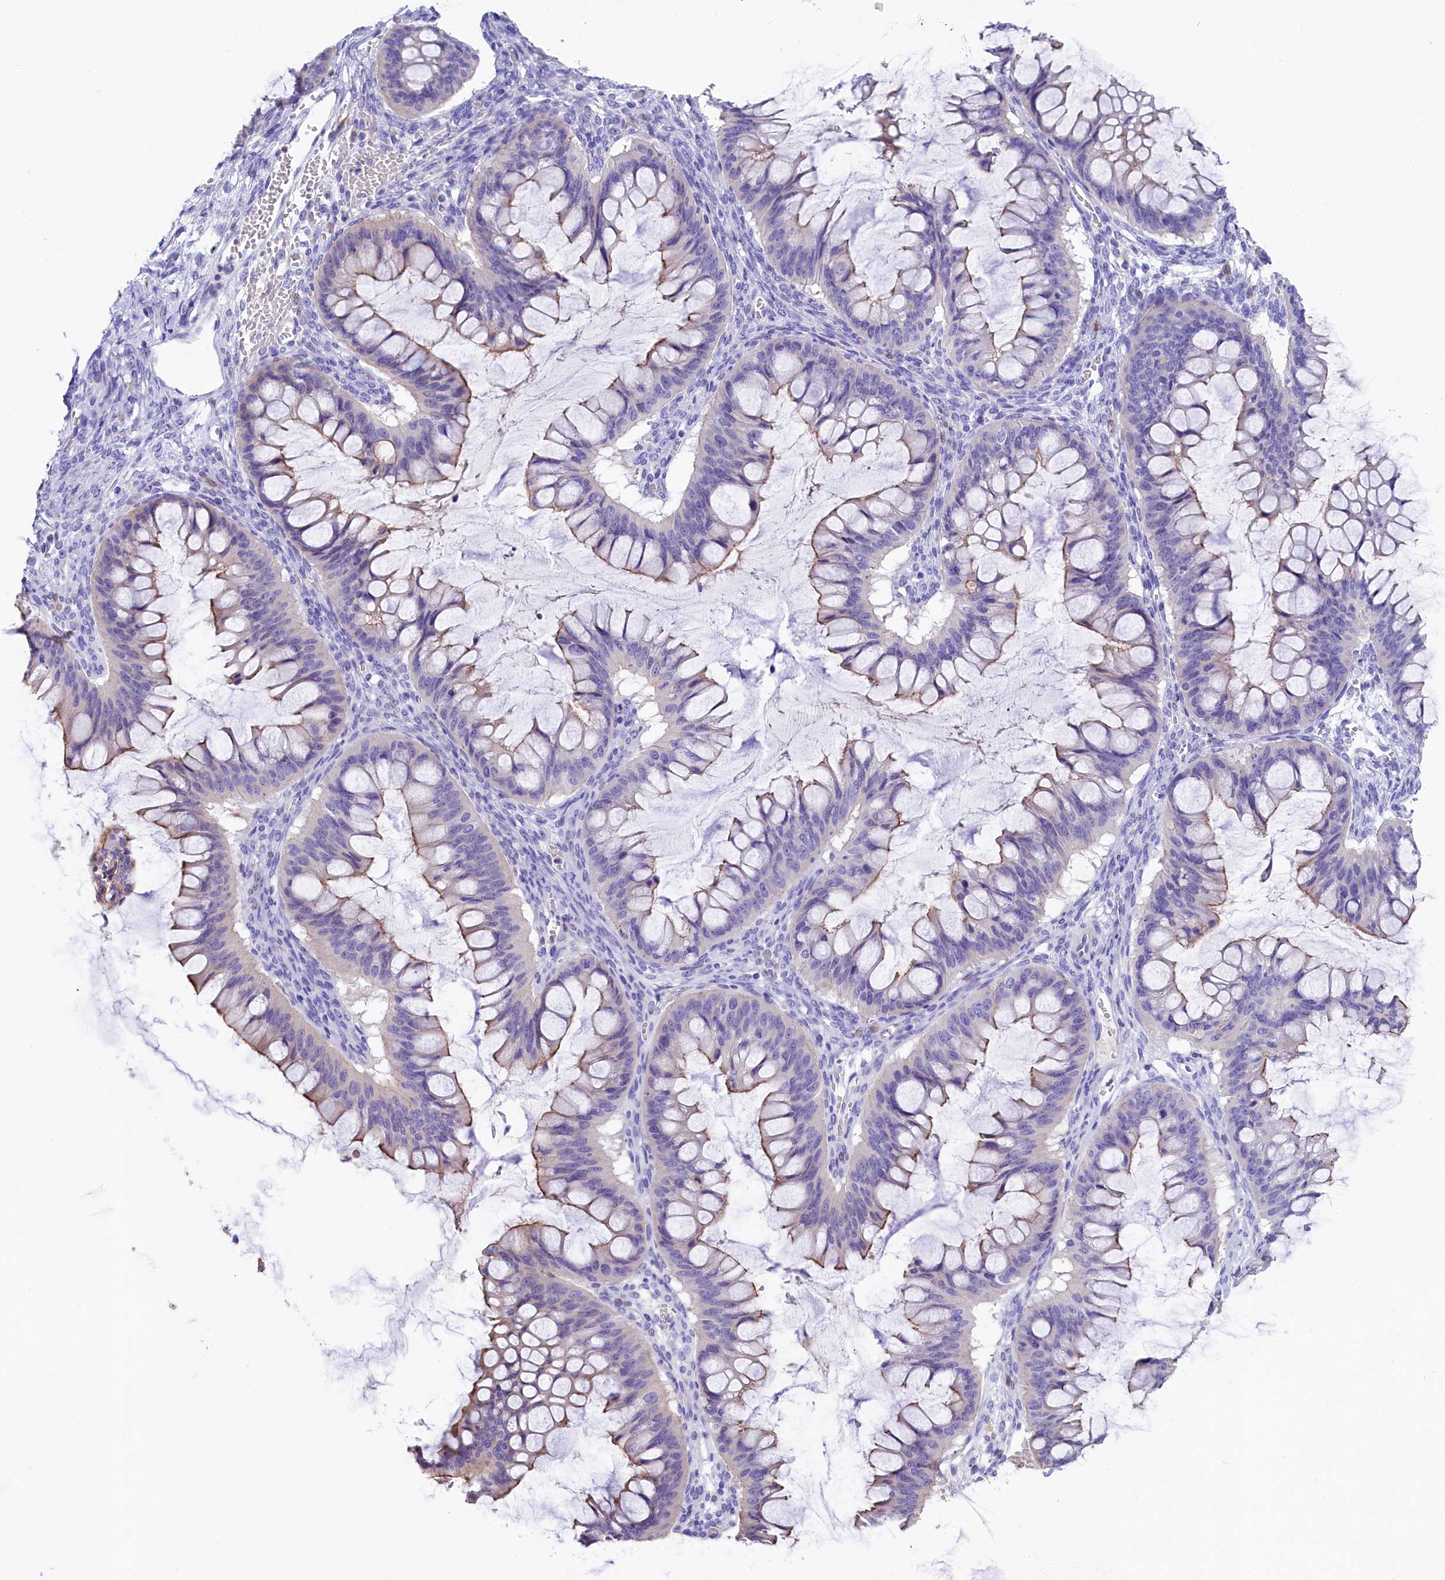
{"staining": {"intensity": "moderate", "quantity": "25%-75%", "location": "cytoplasmic/membranous"}, "tissue": "ovarian cancer", "cell_type": "Tumor cells", "image_type": "cancer", "snomed": [{"axis": "morphology", "description": "Cystadenocarcinoma, mucinous, NOS"}, {"axis": "topography", "description": "Ovary"}], "caption": "Ovarian cancer (mucinous cystadenocarcinoma) tissue reveals moderate cytoplasmic/membranous positivity in about 25%-75% of tumor cells", "gene": "SULT2A1", "patient": {"sex": "female", "age": 73}}